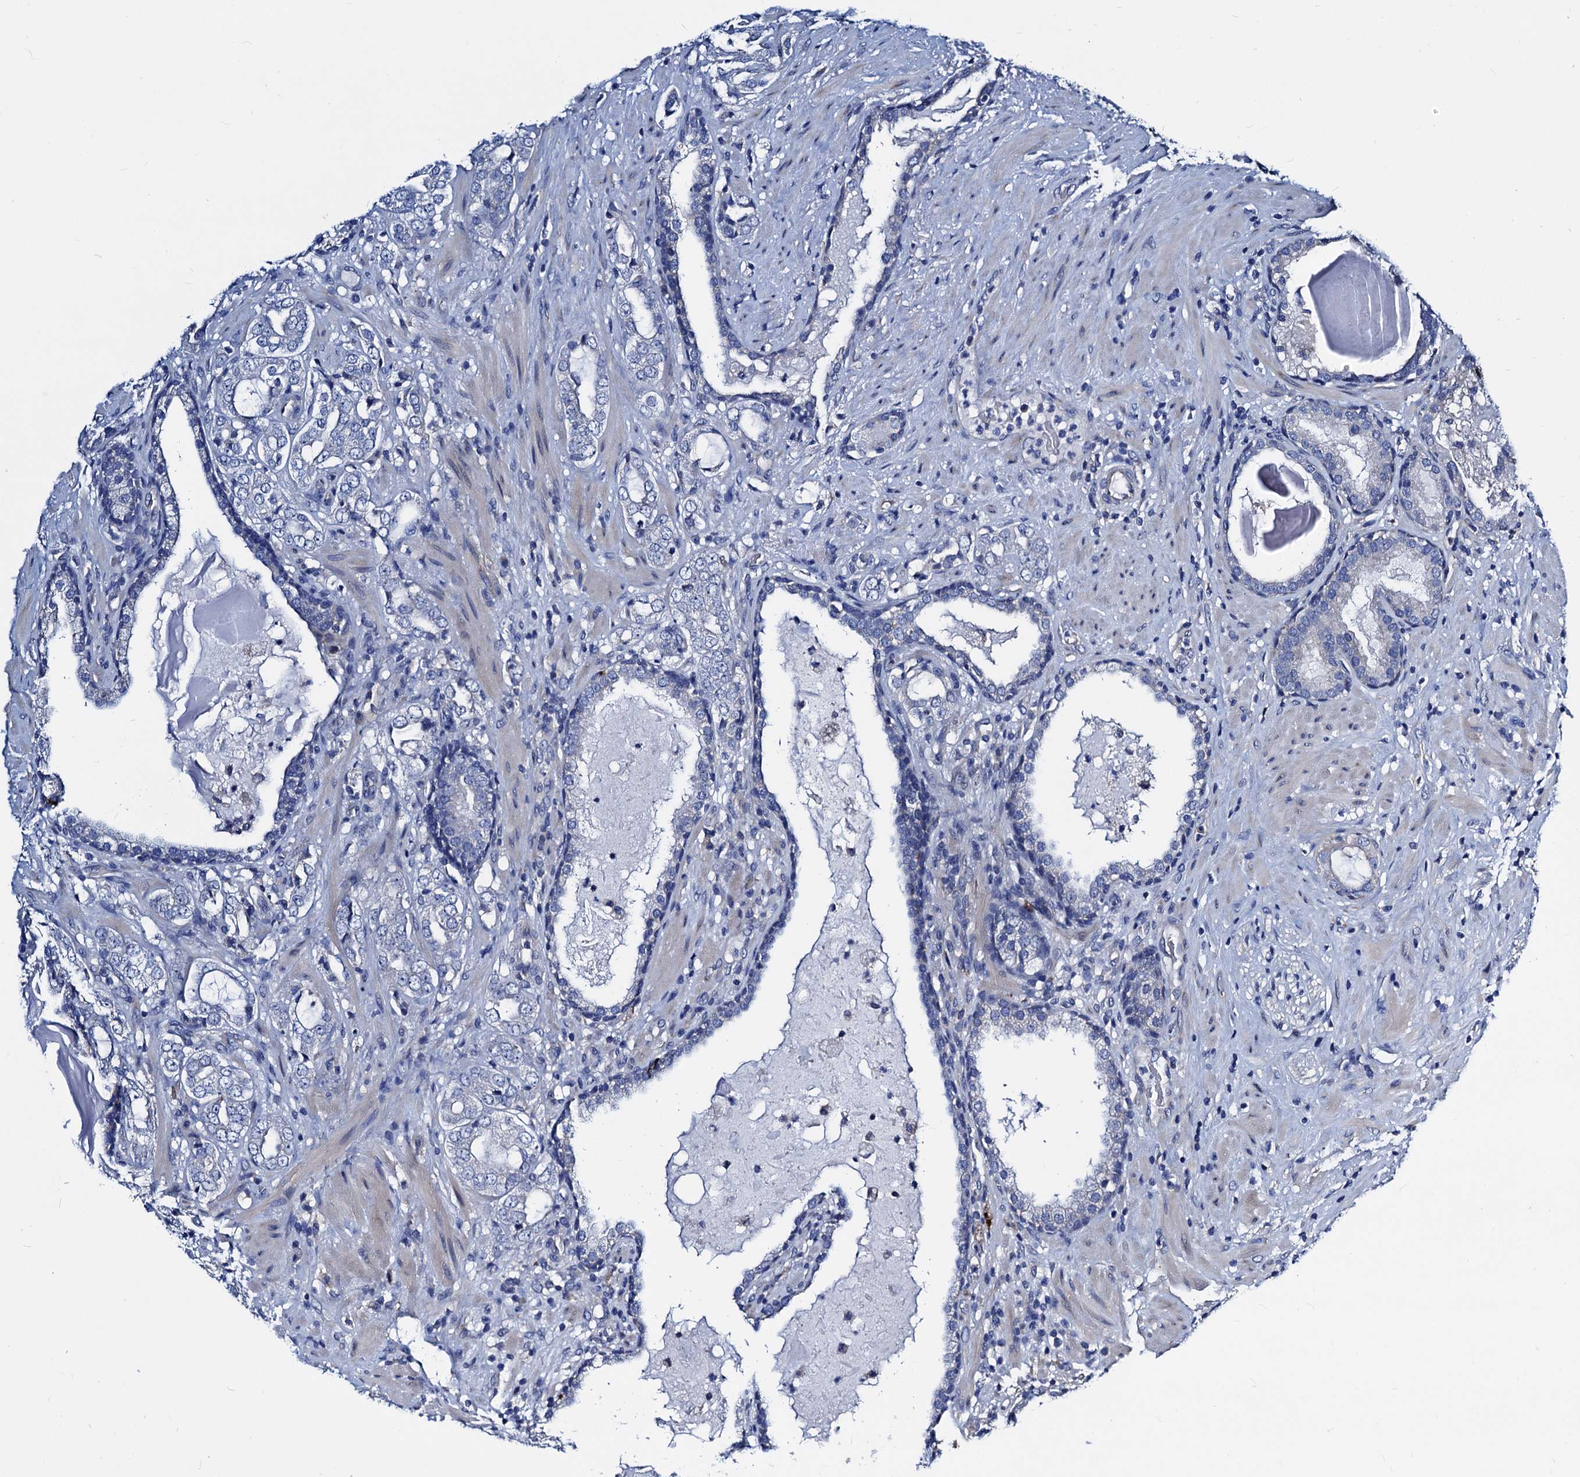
{"staining": {"intensity": "negative", "quantity": "none", "location": "none"}, "tissue": "prostate cancer", "cell_type": "Tumor cells", "image_type": "cancer", "snomed": [{"axis": "morphology", "description": "Adenocarcinoma, High grade"}, {"axis": "topography", "description": "Prostate"}], "caption": "The micrograph reveals no staining of tumor cells in adenocarcinoma (high-grade) (prostate).", "gene": "GCOM1", "patient": {"sex": "male", "age": 64}}